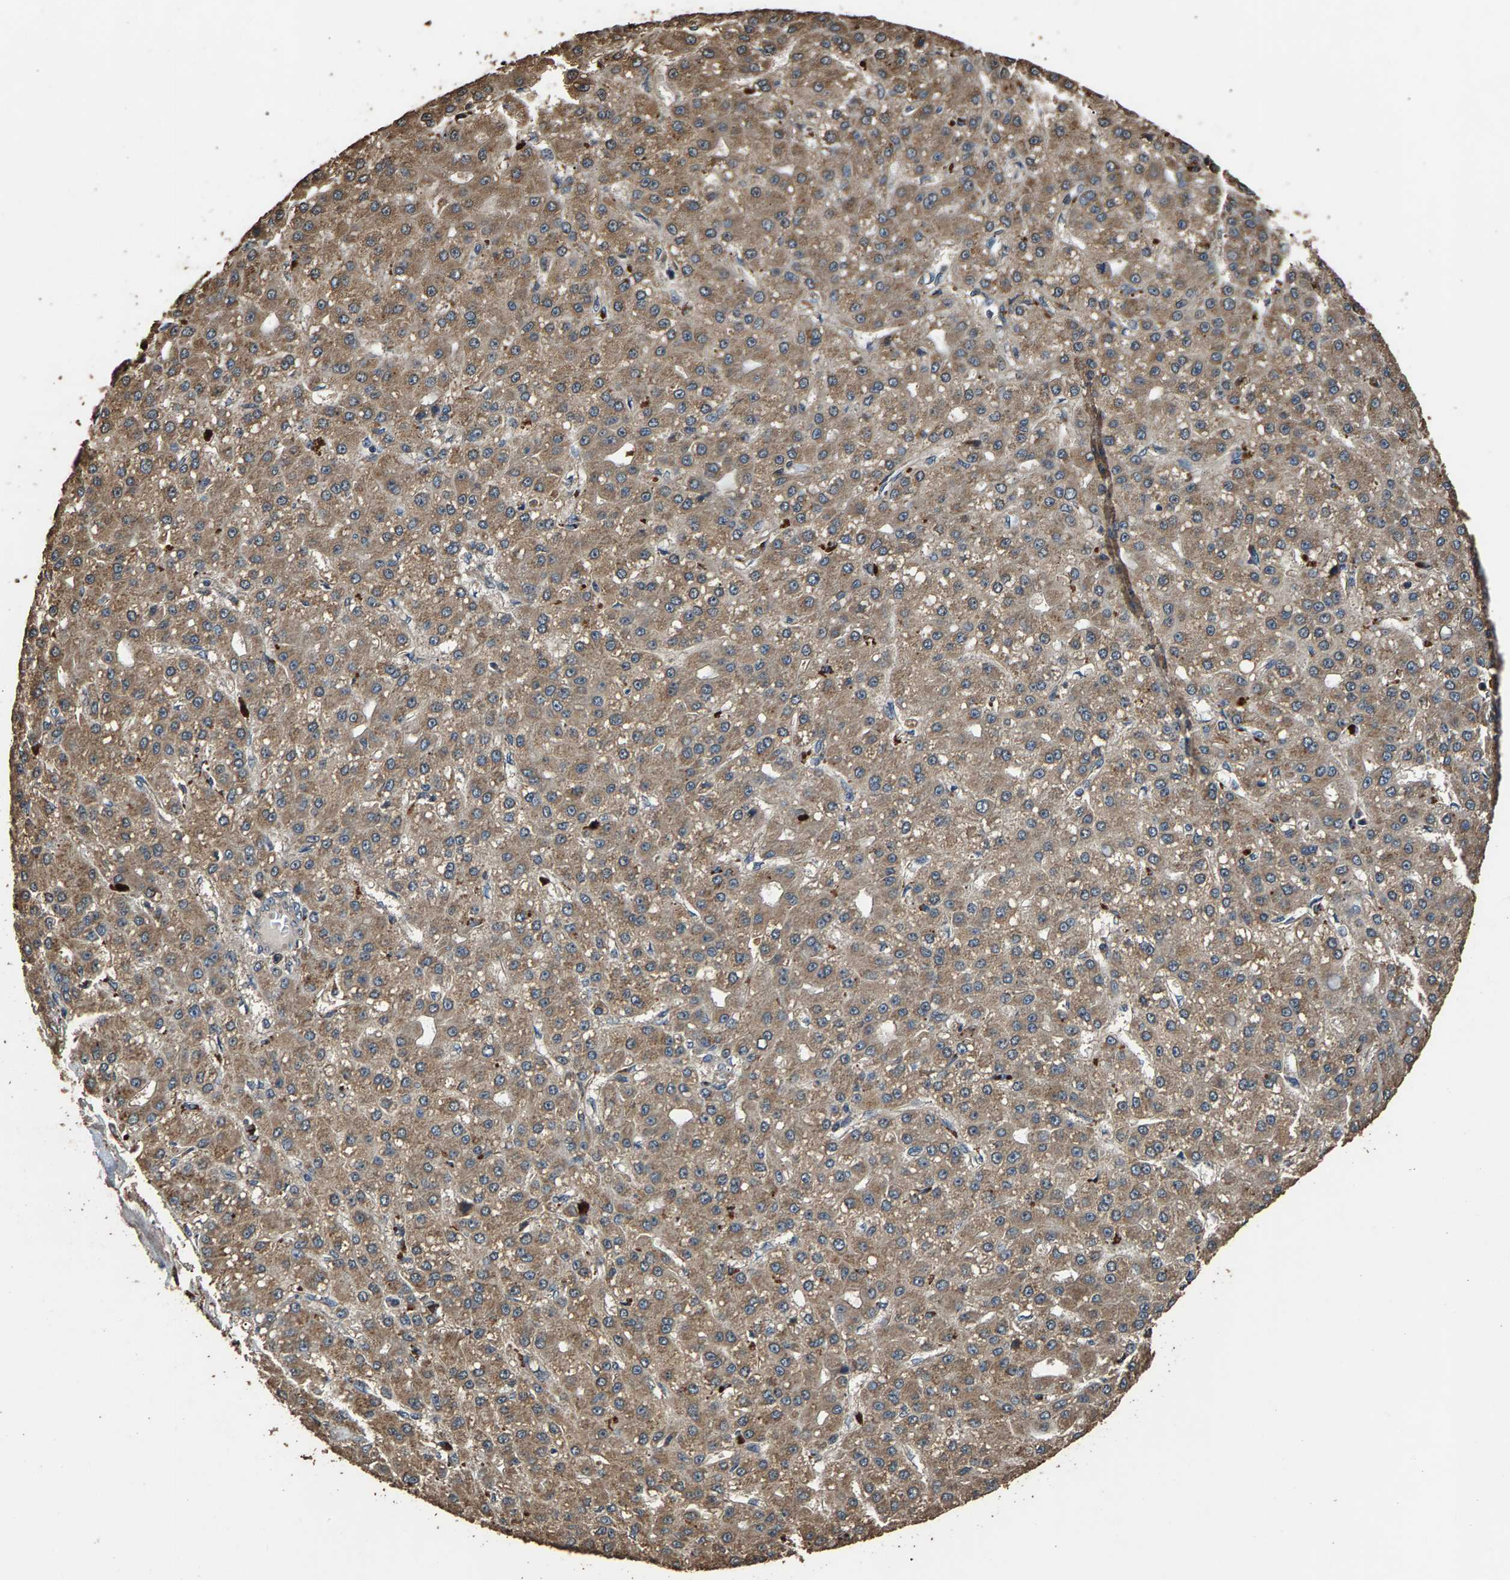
{"staining": {"intensity": "moderate", "quantity": ">75%", "location": "cytoplasmic/membranous"}, "tissue": "liver cancer", "cell_type": "Tumor cells", "image_type": "cancer", "snomed": [{"axis": "morphology", "description": "Carcinoma, Hepatocellular, NOS"}, {"axis": "topography", "description": "Liver"}], "caption": "Moderate cytoplasmic/membranous protein staining is appreciated in approximately >75% of tumor cells in liver cancer.", "gene": "MRPL27", "patient": {"sex": "male", "age": 67}}